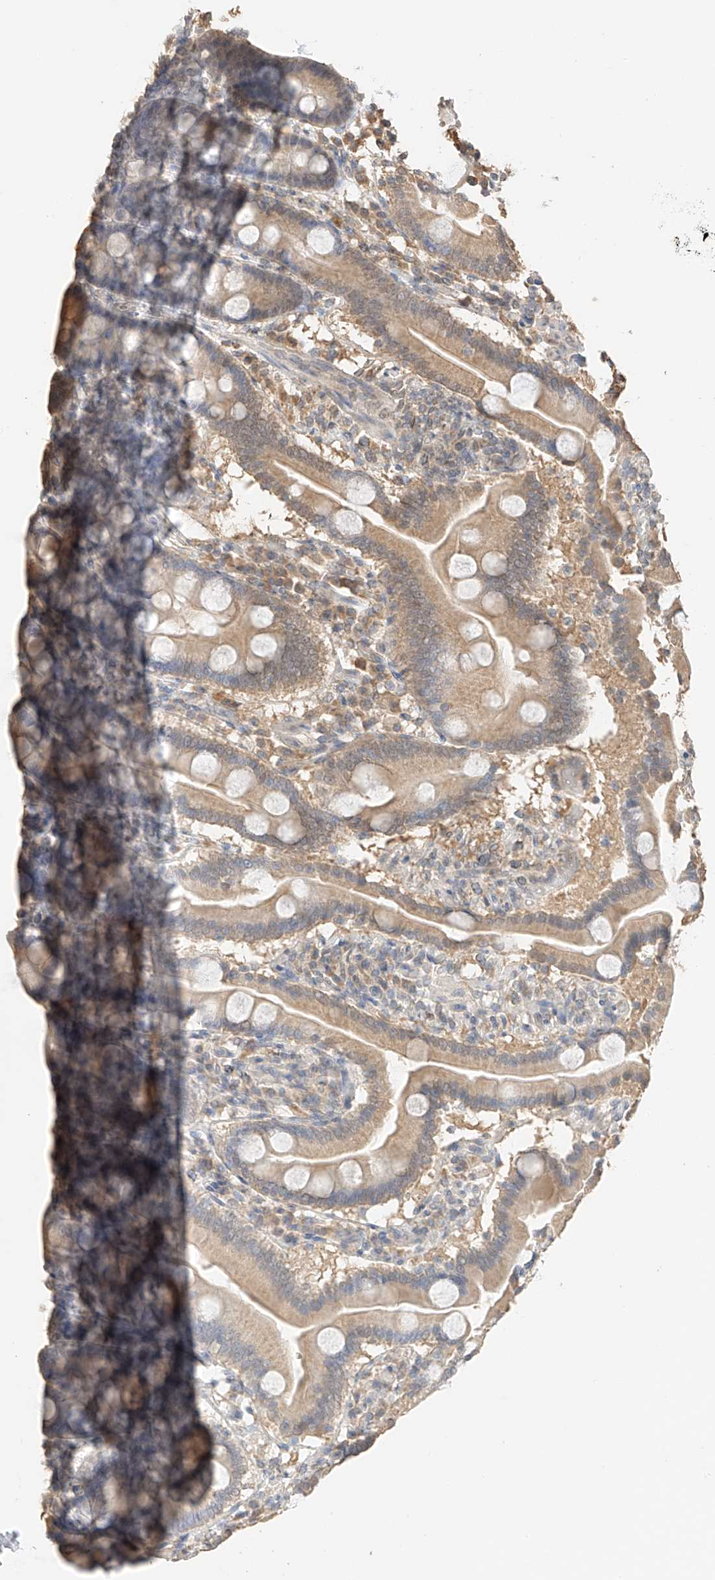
{"staining": {"intensity": "moderate", "quantity": ">75%", "location": "cytoplasmic/membranous"}, "tissue": "duodenum", "cell_type": "Glandular cells", "image_type": "normal", "snomed": [{"axis": "morphology", "description": "Normal tissue, NOS"}, {"axis": "topography", "description": "Duodenum"}], "caption": "Immunohistochemical staining of benign duodenum demonstrates medium levels of moderate cytoplasmic/membranous staining in about >75% of glandular cells. Nuclei are stained in blue.", "gene": "IL22RA2", "patient": {"sex": "male", "age": 55}}